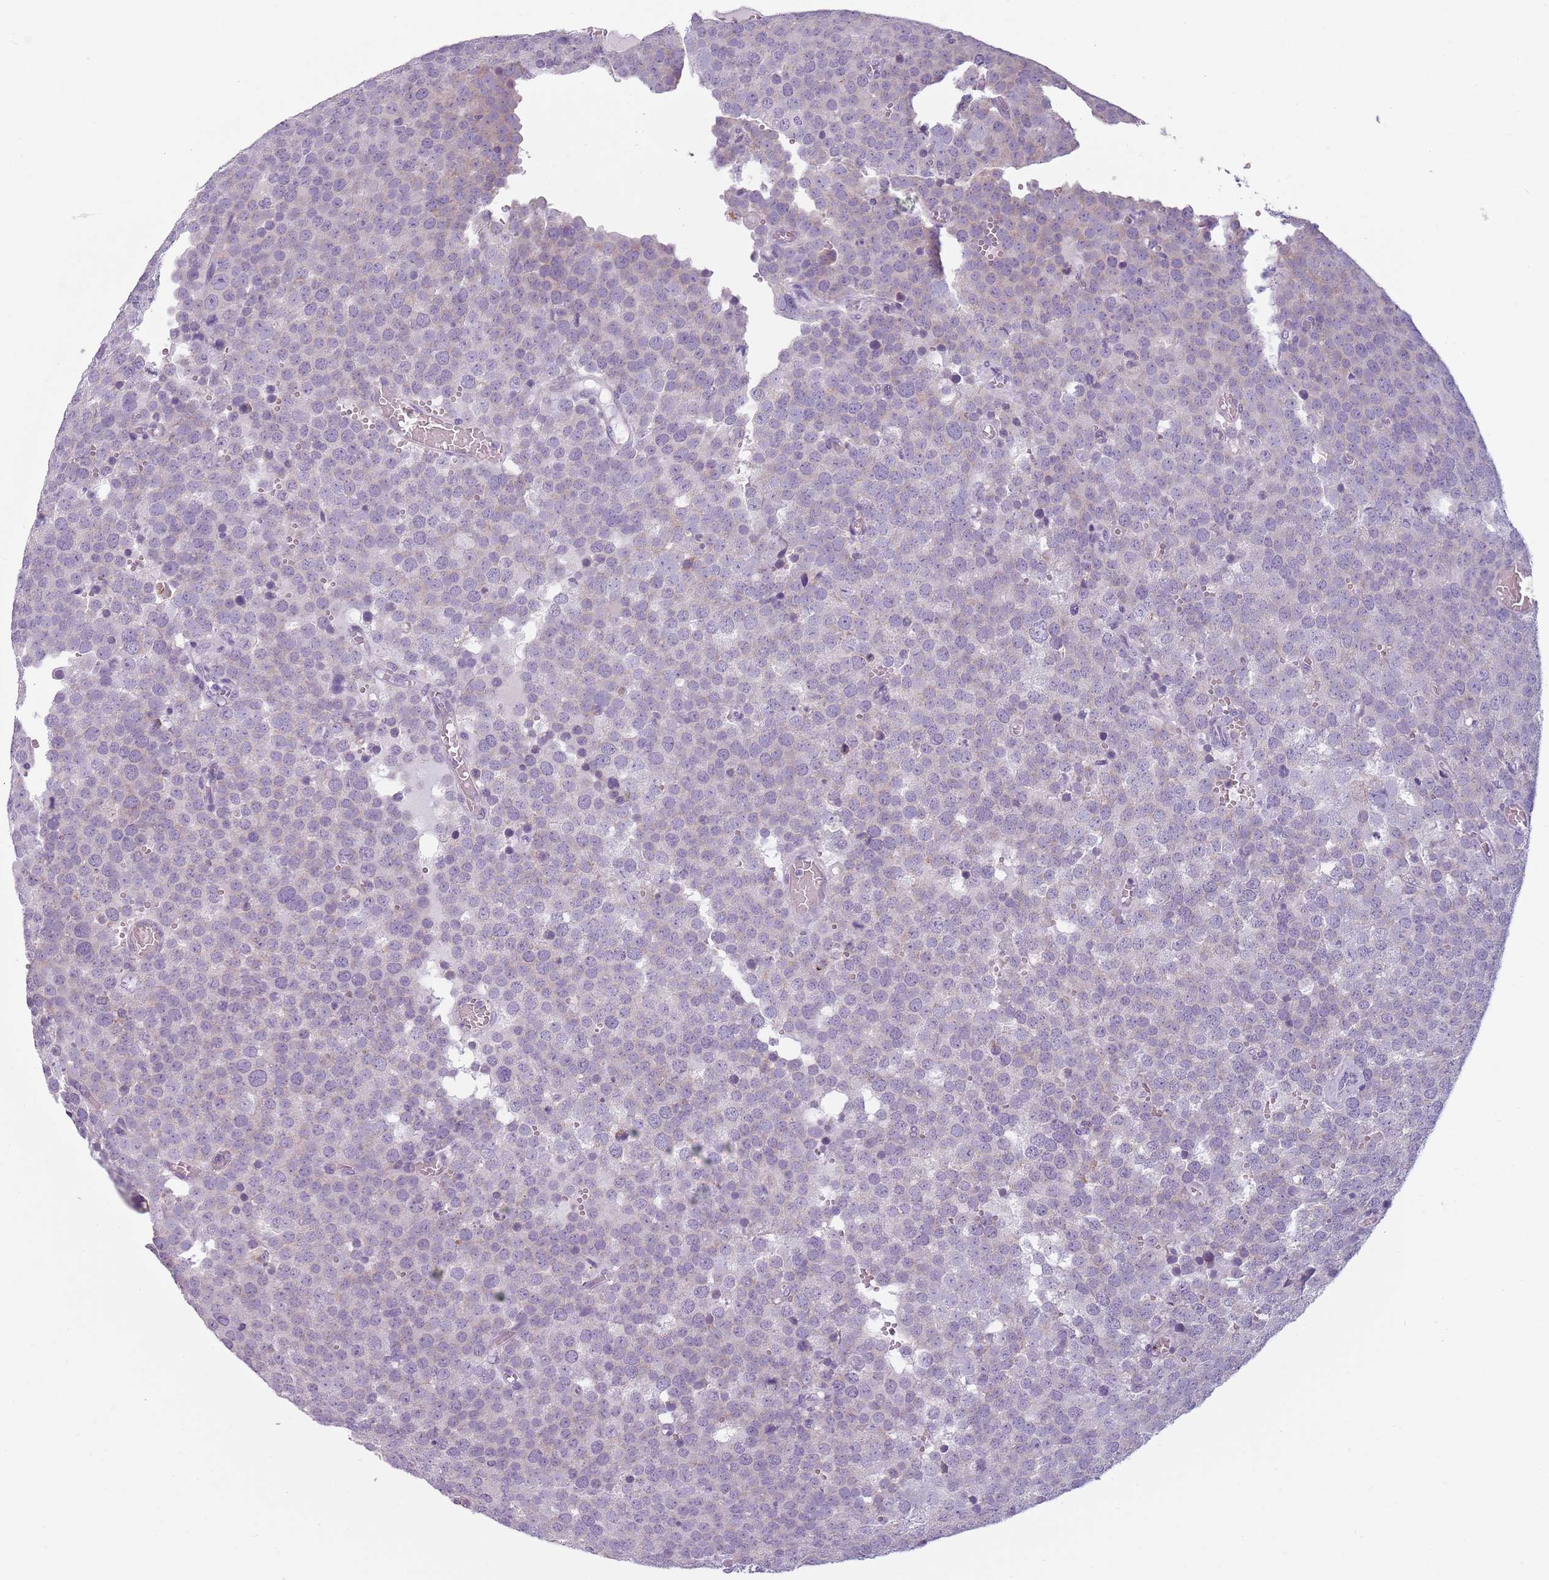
{"staining": {"intensity": "negative", "quantity": "none", "location": "none"}, "tissue": "testis cancer", "cell_type": "Tumor cells", "image_type": "cancer", "snomed": [{"axis": "morphology", "description": "Normal tissue, NOS"}, {"axis": "morphology", "description": "Seminoma, NOS"}, {"axis": "topography", "description": "Testis"}], "caption": "Micrograph shows no significant protein expression in tumor cells of testis cancer (seminoma). The staining was performed using DAB to visualize the protein expression in brown, while the nuclei were stained in blue with hematoxylin (Magnification: 20x).", "gene": "MEGF8", "patient": {"sex": "male", "age": 71}}